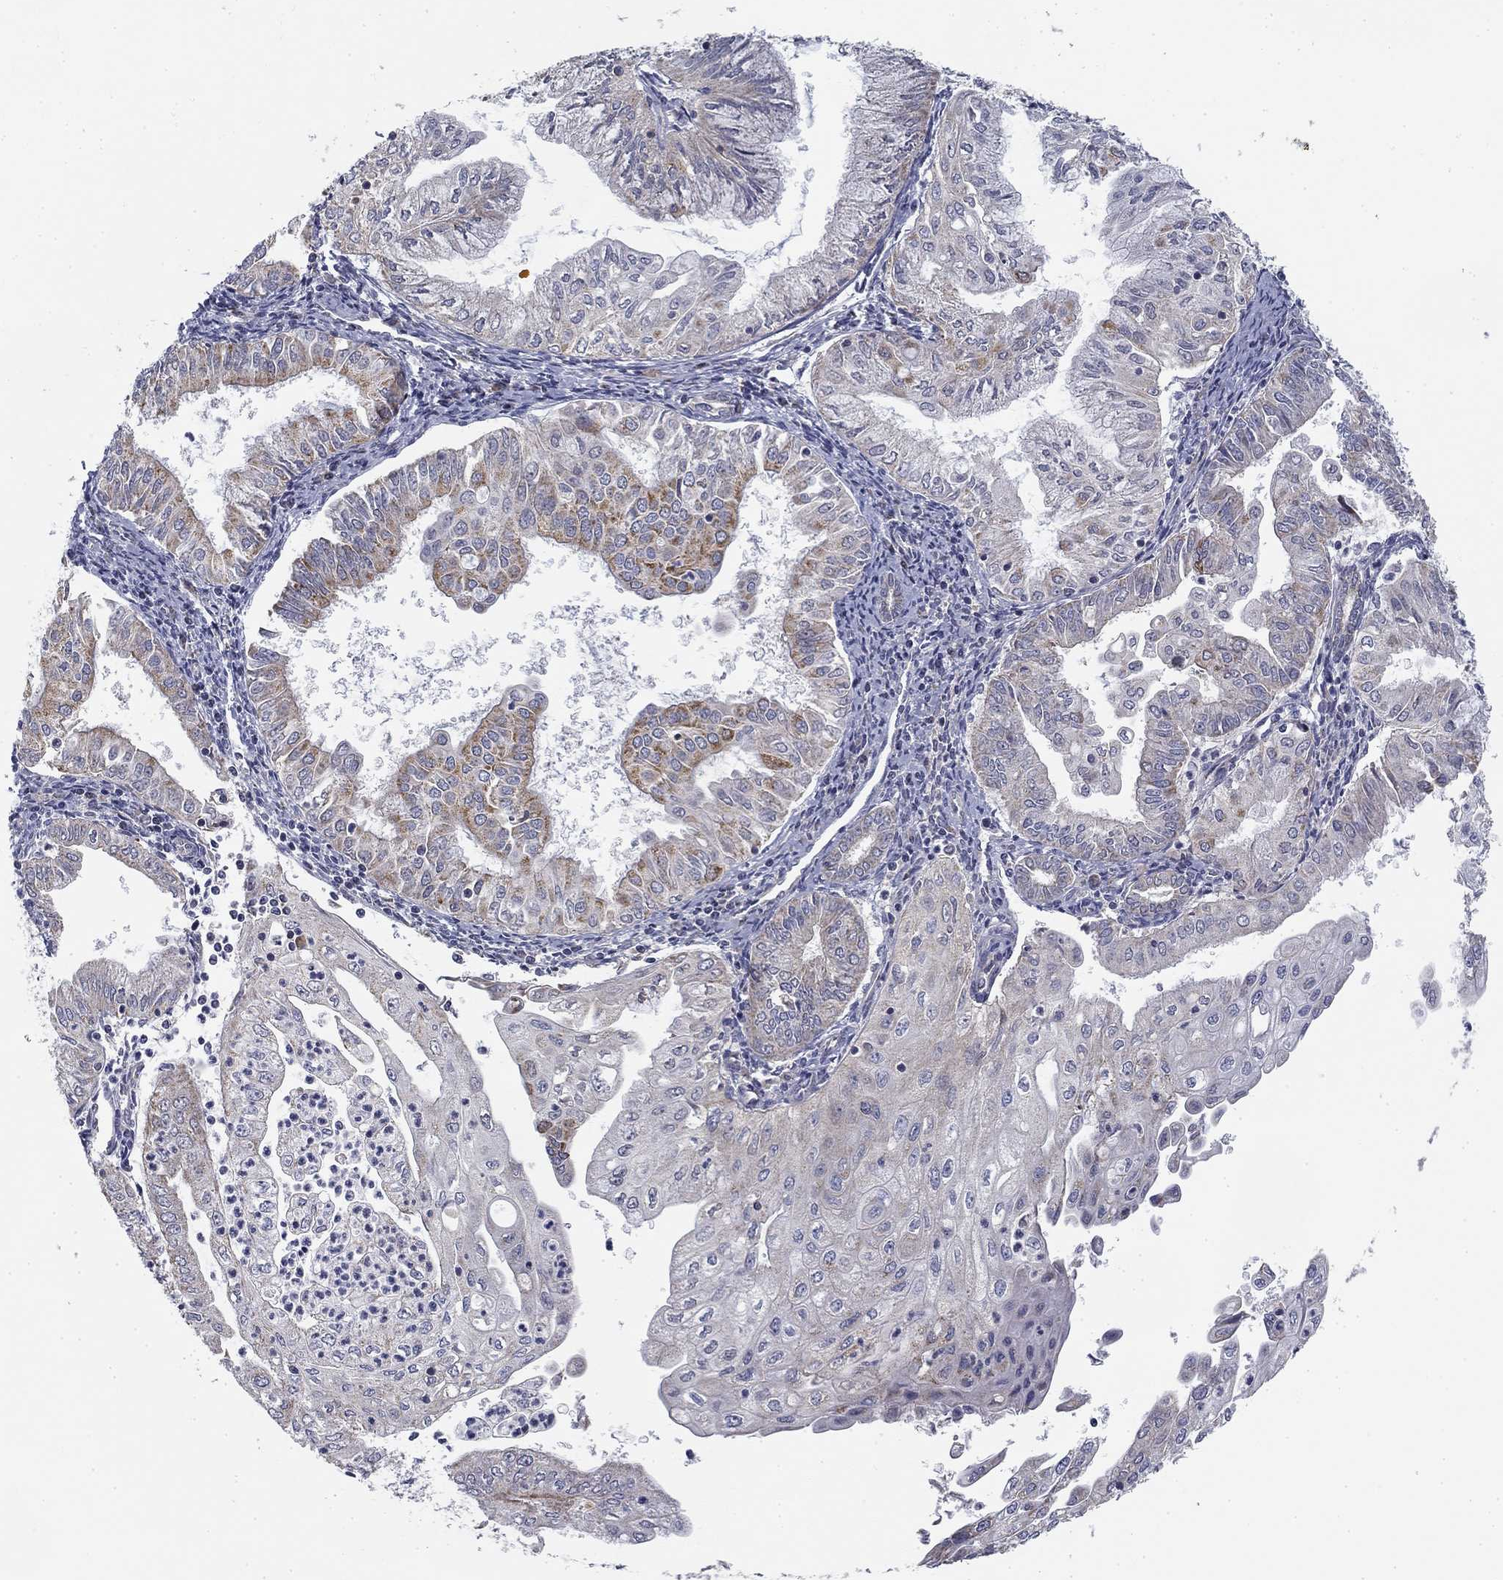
{"staining": {"intensity": "moderate", "quantity": "<25%", "location": "cytoplasmic/membranous"}, "tissue": "endometrial cancer", "cell_type": "Tumor cells", "image_type": "cancer", "snomed": [{"axis": "morphology", "description": "Adenocarcinoma, NOS"}, {"axis": "topography", "description": "Endometrium"}], "caption": "This is an image of immunohistochemistry staining of endometrial adenocarcinoma, which shows moderate expression in the cytoplasmic/membranous of tumor cells.", "gene": "SLC2A9", "patient": {"sex": "female", "age": 56}}